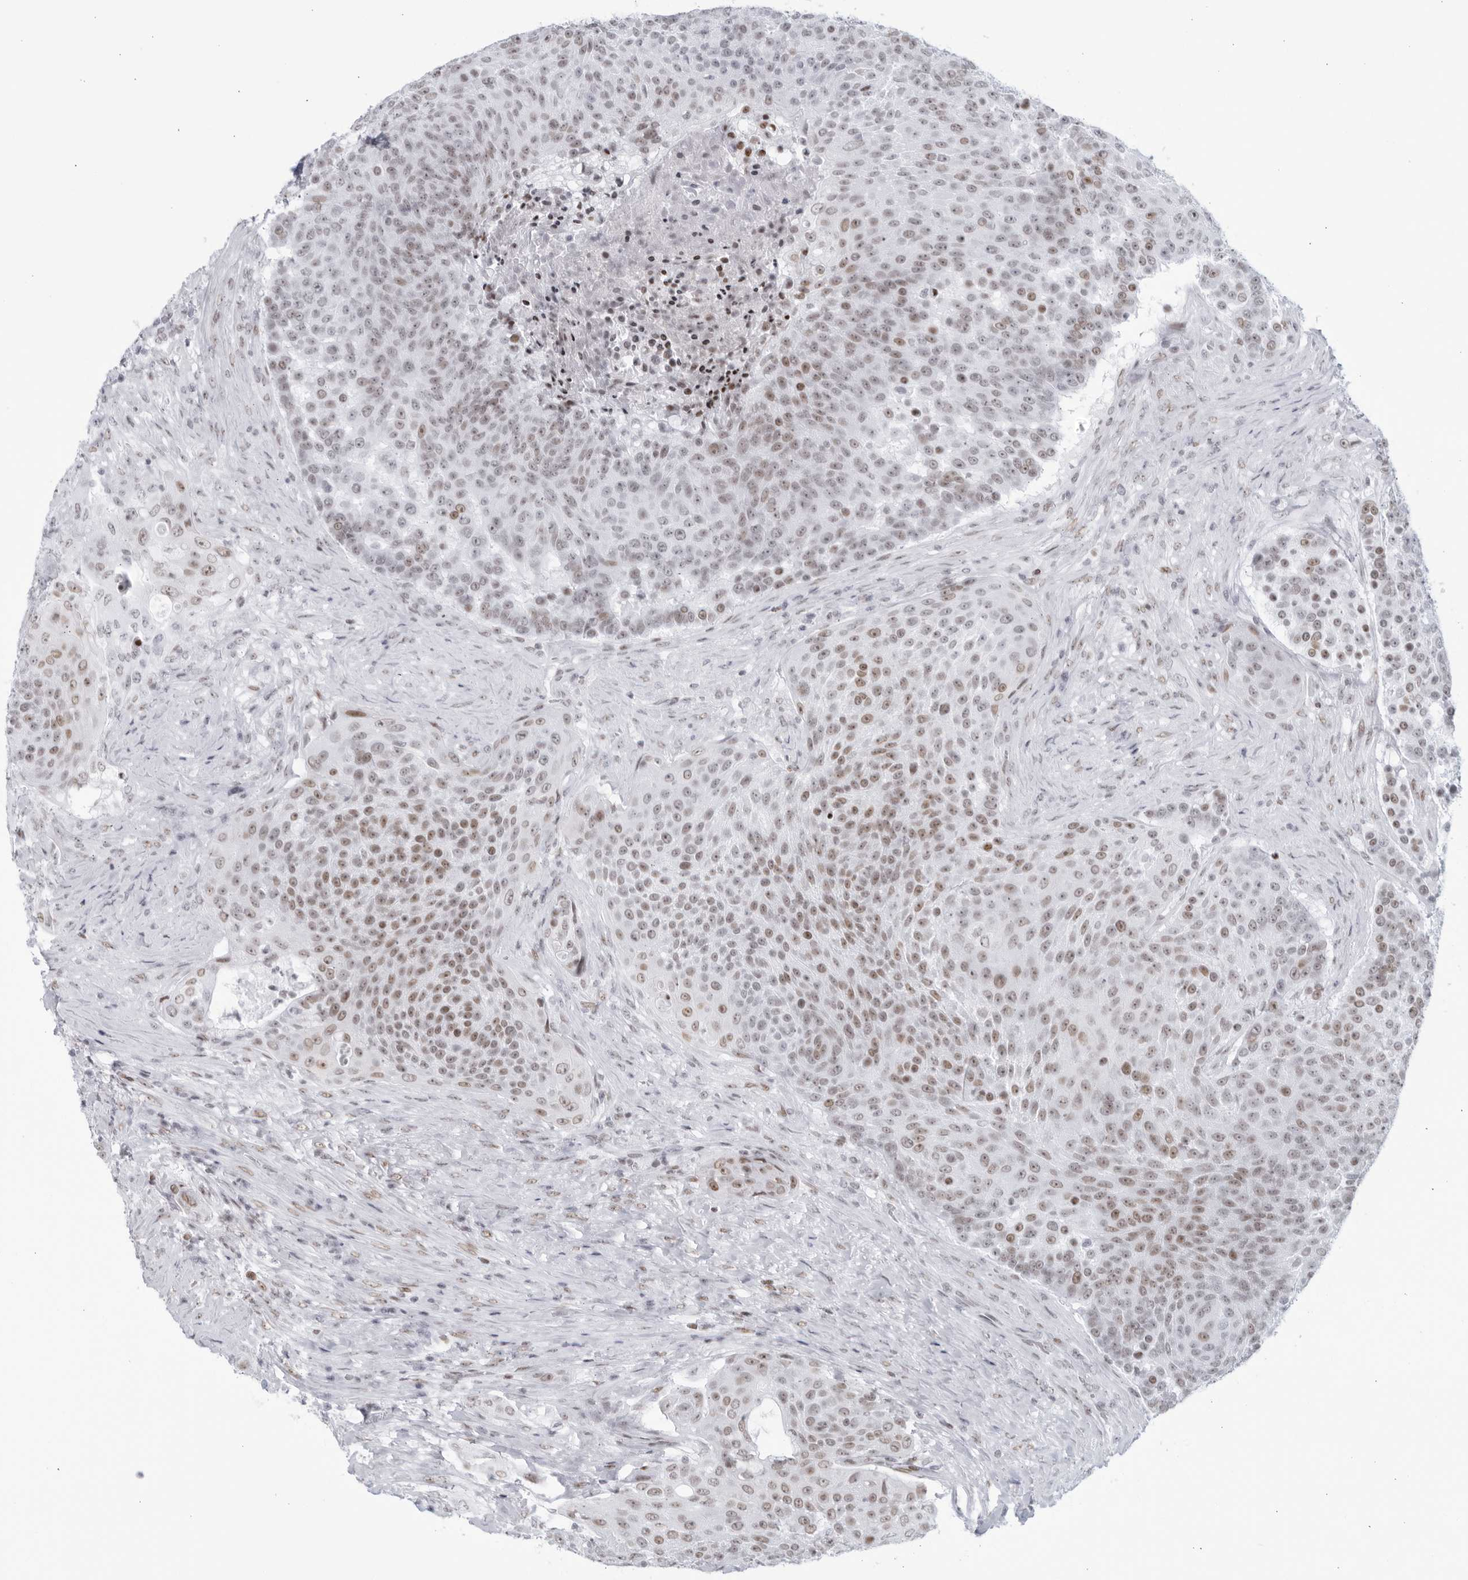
{"staining": {"intensity": "moderate", "quantity": "25%-75%", "location": "nuclear"}, "tissue": "urothelial cancer", "cell_type": "Tumor cells", "image_type": "cancer", "snomed": [{"axis": "morphology", "description": "Urothelial carcinoma, High grade"}, {"axis": "topography", "description": "Urinary bladder"}], "caption": "IHC staining of high-grade urothelial carcinoma, which reveals medium levels of moderate nuclear positivity in about 25%-75% of tumor cells indicating moderate nuclear protein positivity. The staining was performed using DAB (brown) for protein detection and nuclei were counterstained in hematoxylin (blue).", "gene": "HP1BP3", "patient": {"sex": "female", "age": 63}}